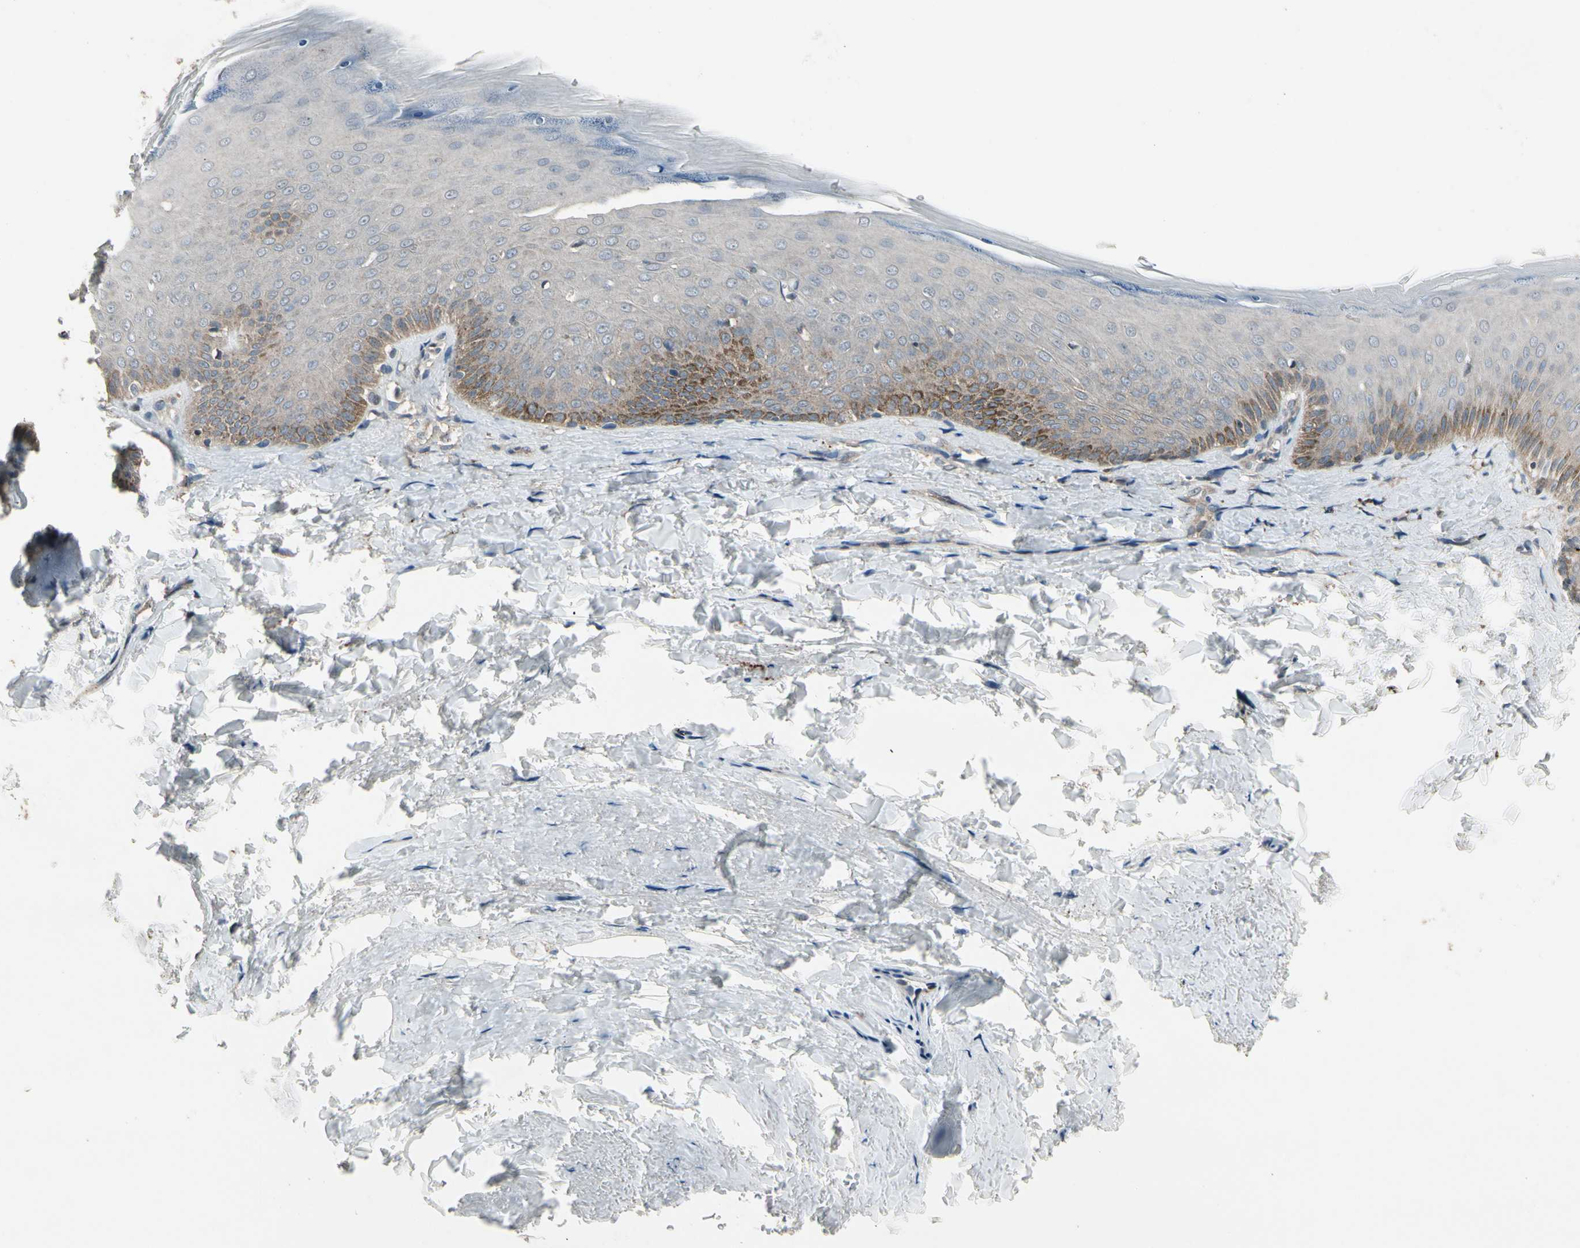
{"staining": {"intensity": "moderate", "quantity": "<25%", "location": "cytoplasmic/membranous"}, "tissue": "skin", "cell_type": "Epidermal cells", "image_type": "normal", "snomed": [{"axis": "morphology", "description": "Normal tissue, NOS"}, {"axis": "topography", "description": "Anal"}], "caption": "High-magnification brightfield microscopy of normal skin stained with DAB (brown) and counterstained with hematoxylin (blue). epidermal cells exhibit moderate cytoplasmic/membranous expression is identified in approximately<25% of cells.", "gene": "NMI", "patient": {"sex": "male", "age": 69}}